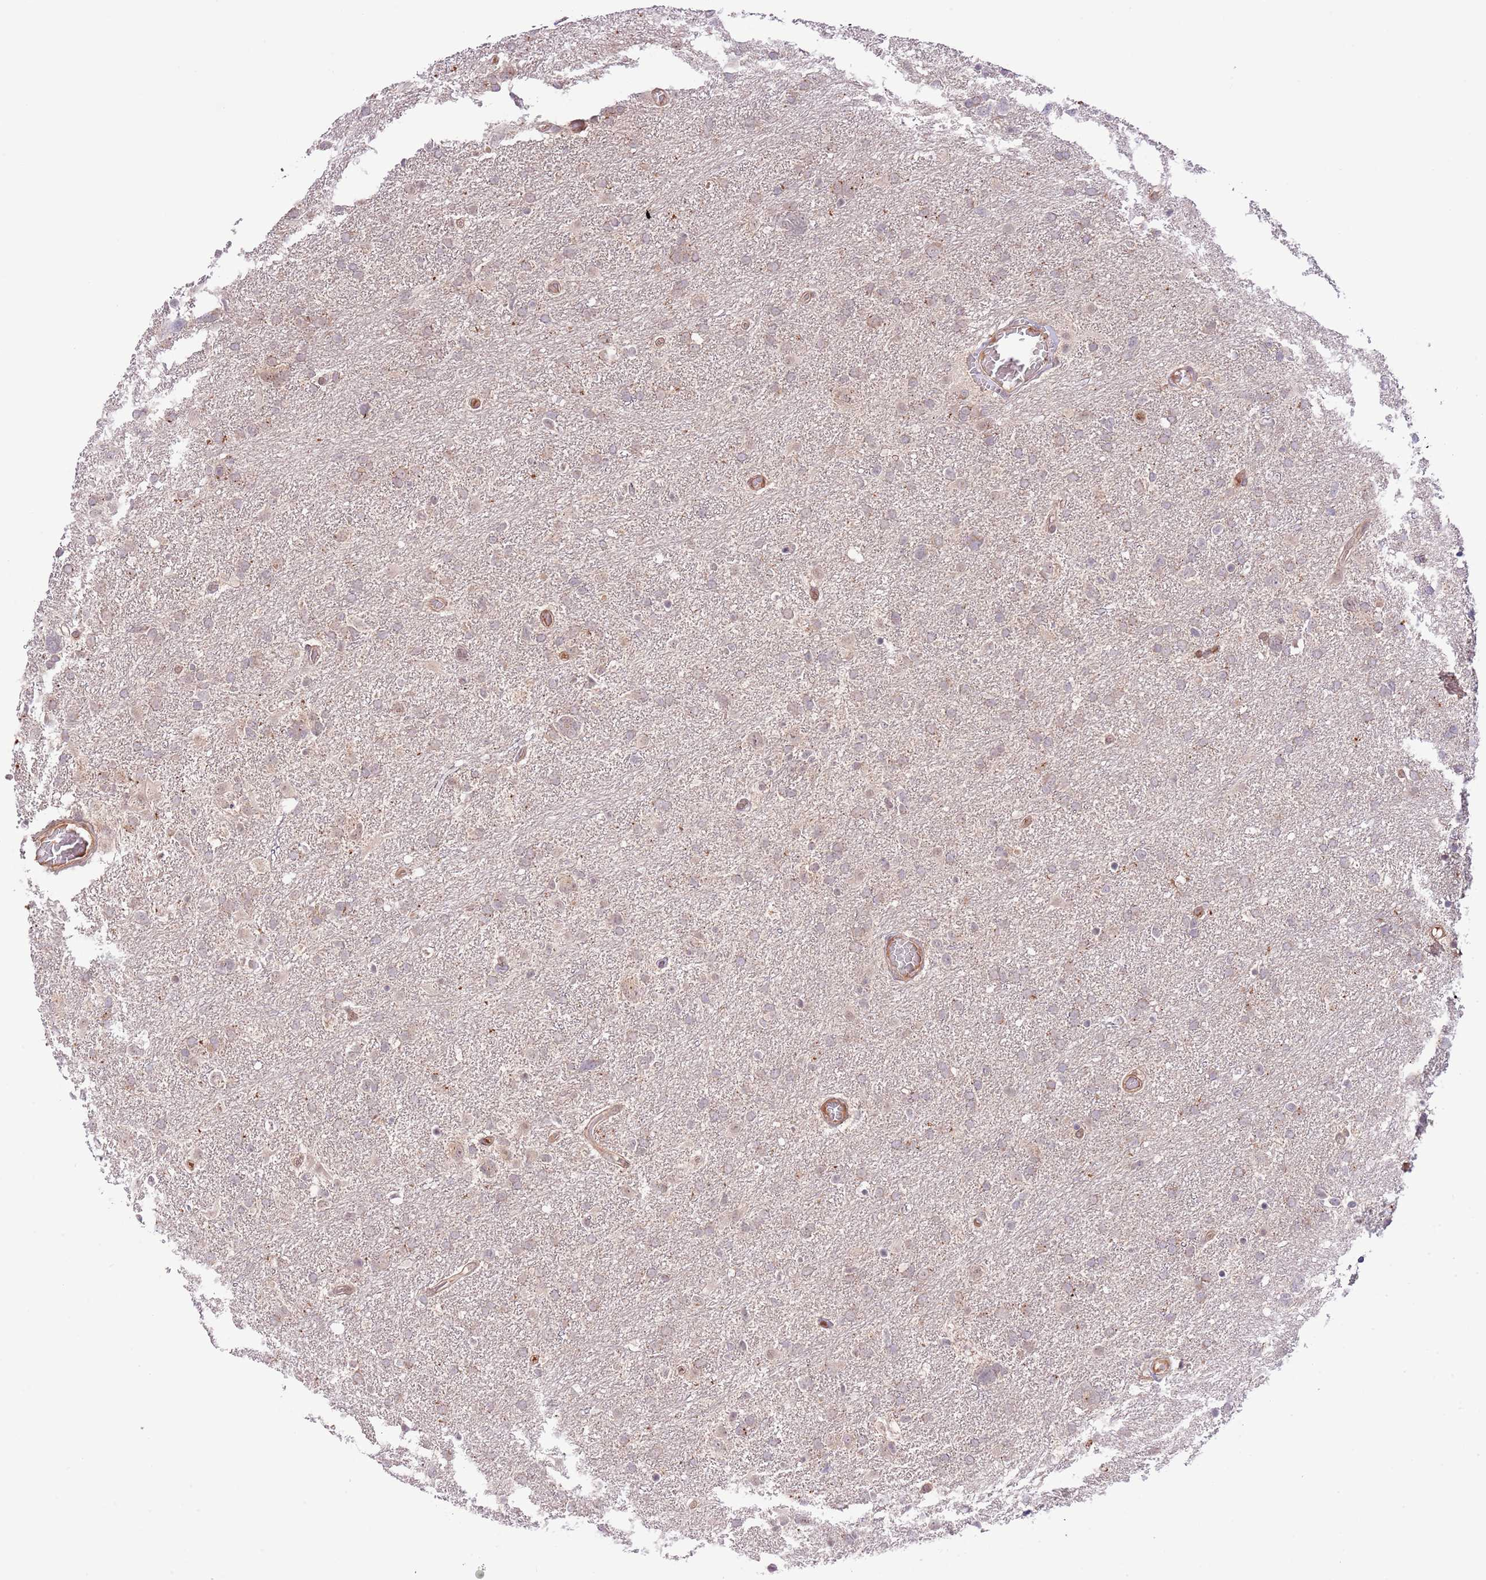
{"staining": {"intensity": "weak", "quantity": "<25%", "location": "cytoplasmic/membranous"}, "tissue": "glioma", "cell_type": "Tumor cells", "image_type": "cancer", "snomed": [{"axis": "morphology", "description": "Glioma, malignant, High grade"}, {"axis": "topography", "description": "Brain"}], "caption": "Histopathology image shows no significant protein staining in tumor cells of glioma.", "gene": "PRR16", "patient": {"sex": "male", "age": 61}}